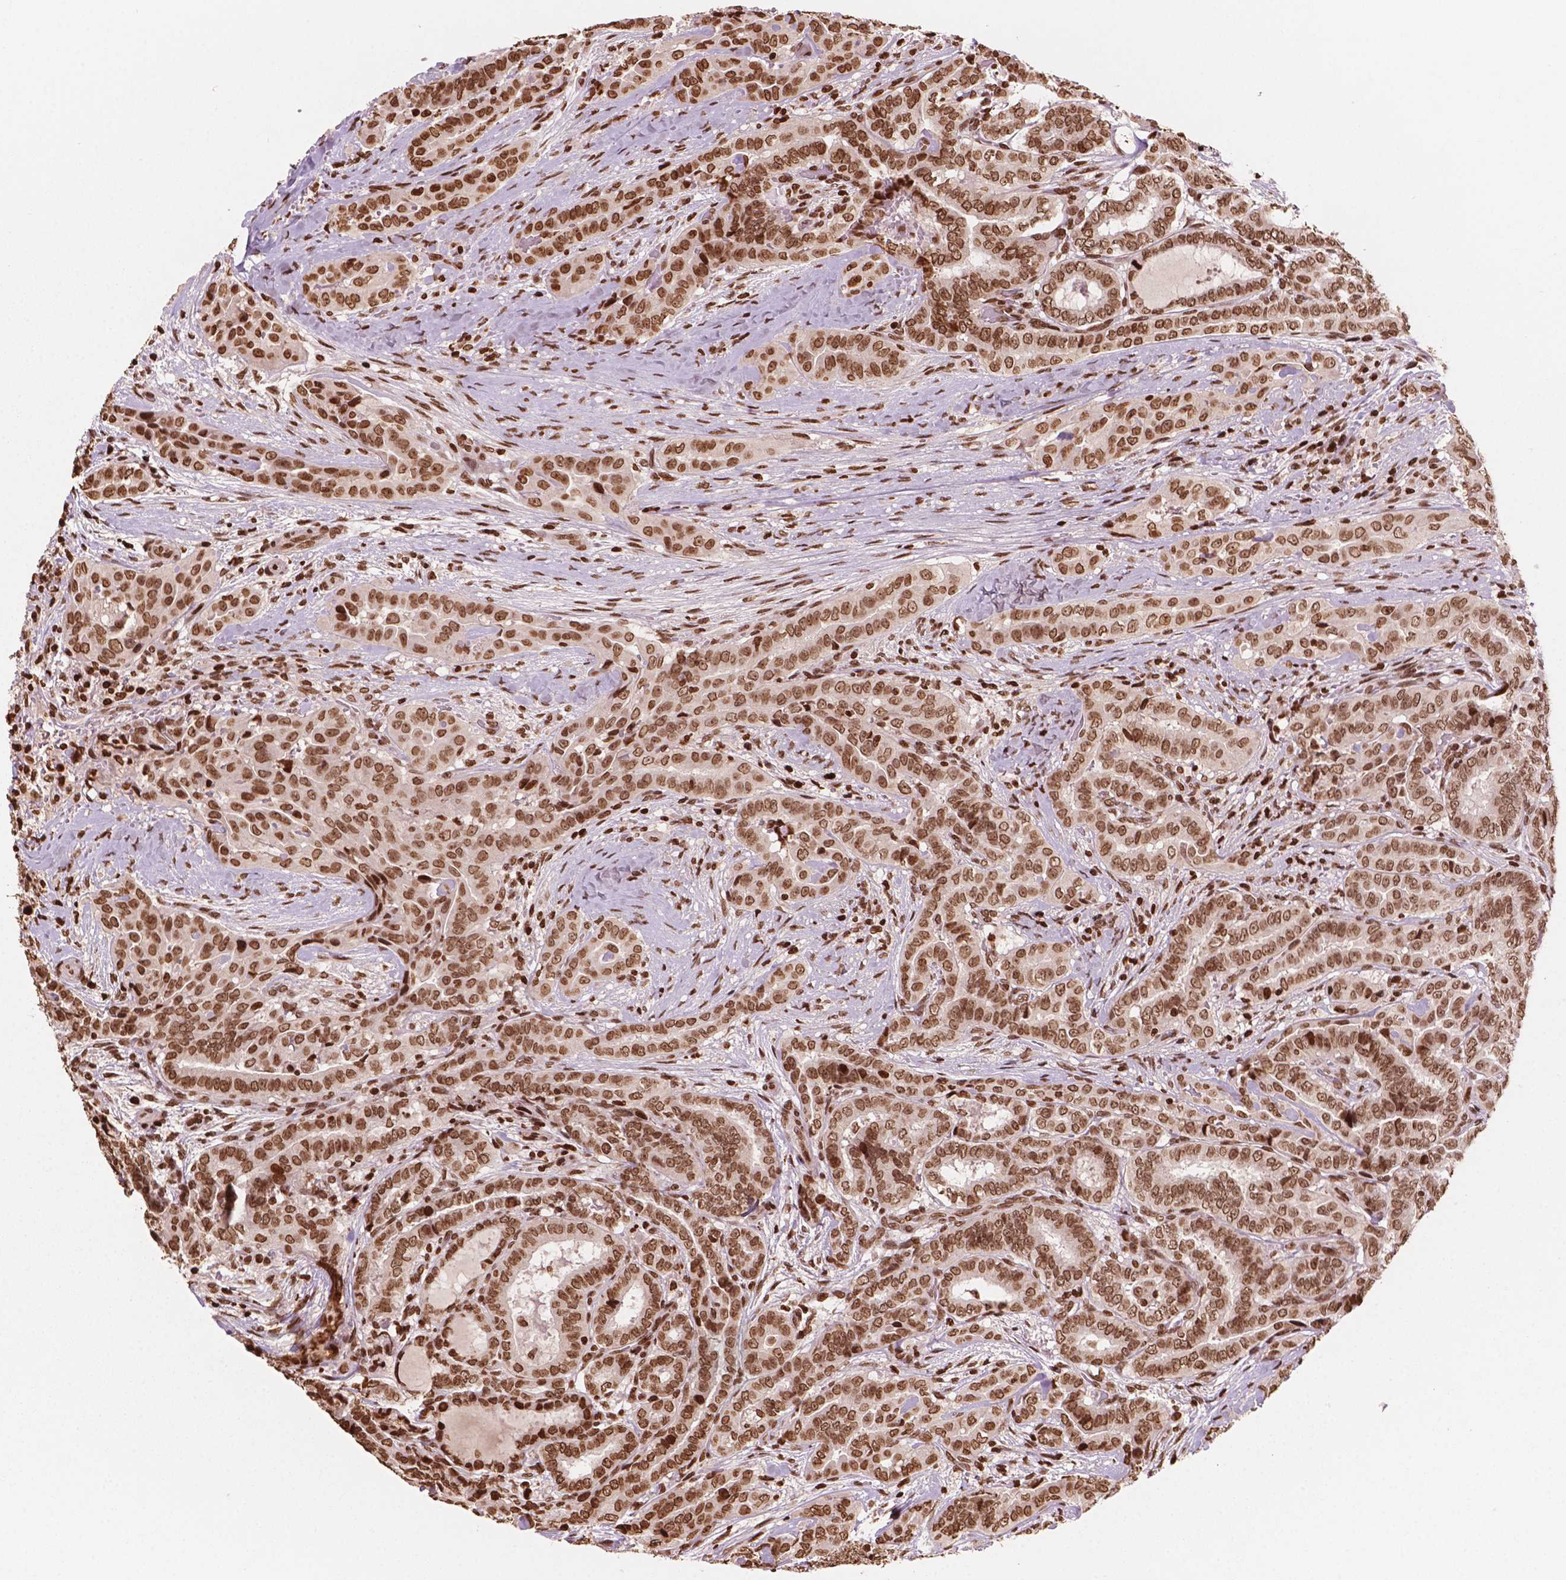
{"staining": {"intensity": "strong", "quantity": ">75%", "location": "cytoplasmic/membranous,nuclear"}, "tissue": "thyroid cancer", "cell_type": "Tumor cells", "image_type": "cancer", "snomed": [{"axis": "morphology", "description": "Papillary adenocarcinoma, NOS"}, {"axis": "morphology", "description": "Papillary adenoma metastatic"}, {"axis": "topography", "description": "Thyroid gland"}], "caption": "Papillary adenoma metastatic (thyroid) stained with DAB (3,3'-diaminobenzidine) immunohistochemistry shows high levels of strong cytoplasmic/membranous and nuclear staining in approximately >75% of tumor cells. (DAB IHC with brightfield microscopy, high magnification).", "gene": "H3C7", "patient": {"sex": "female", "age": 50}}